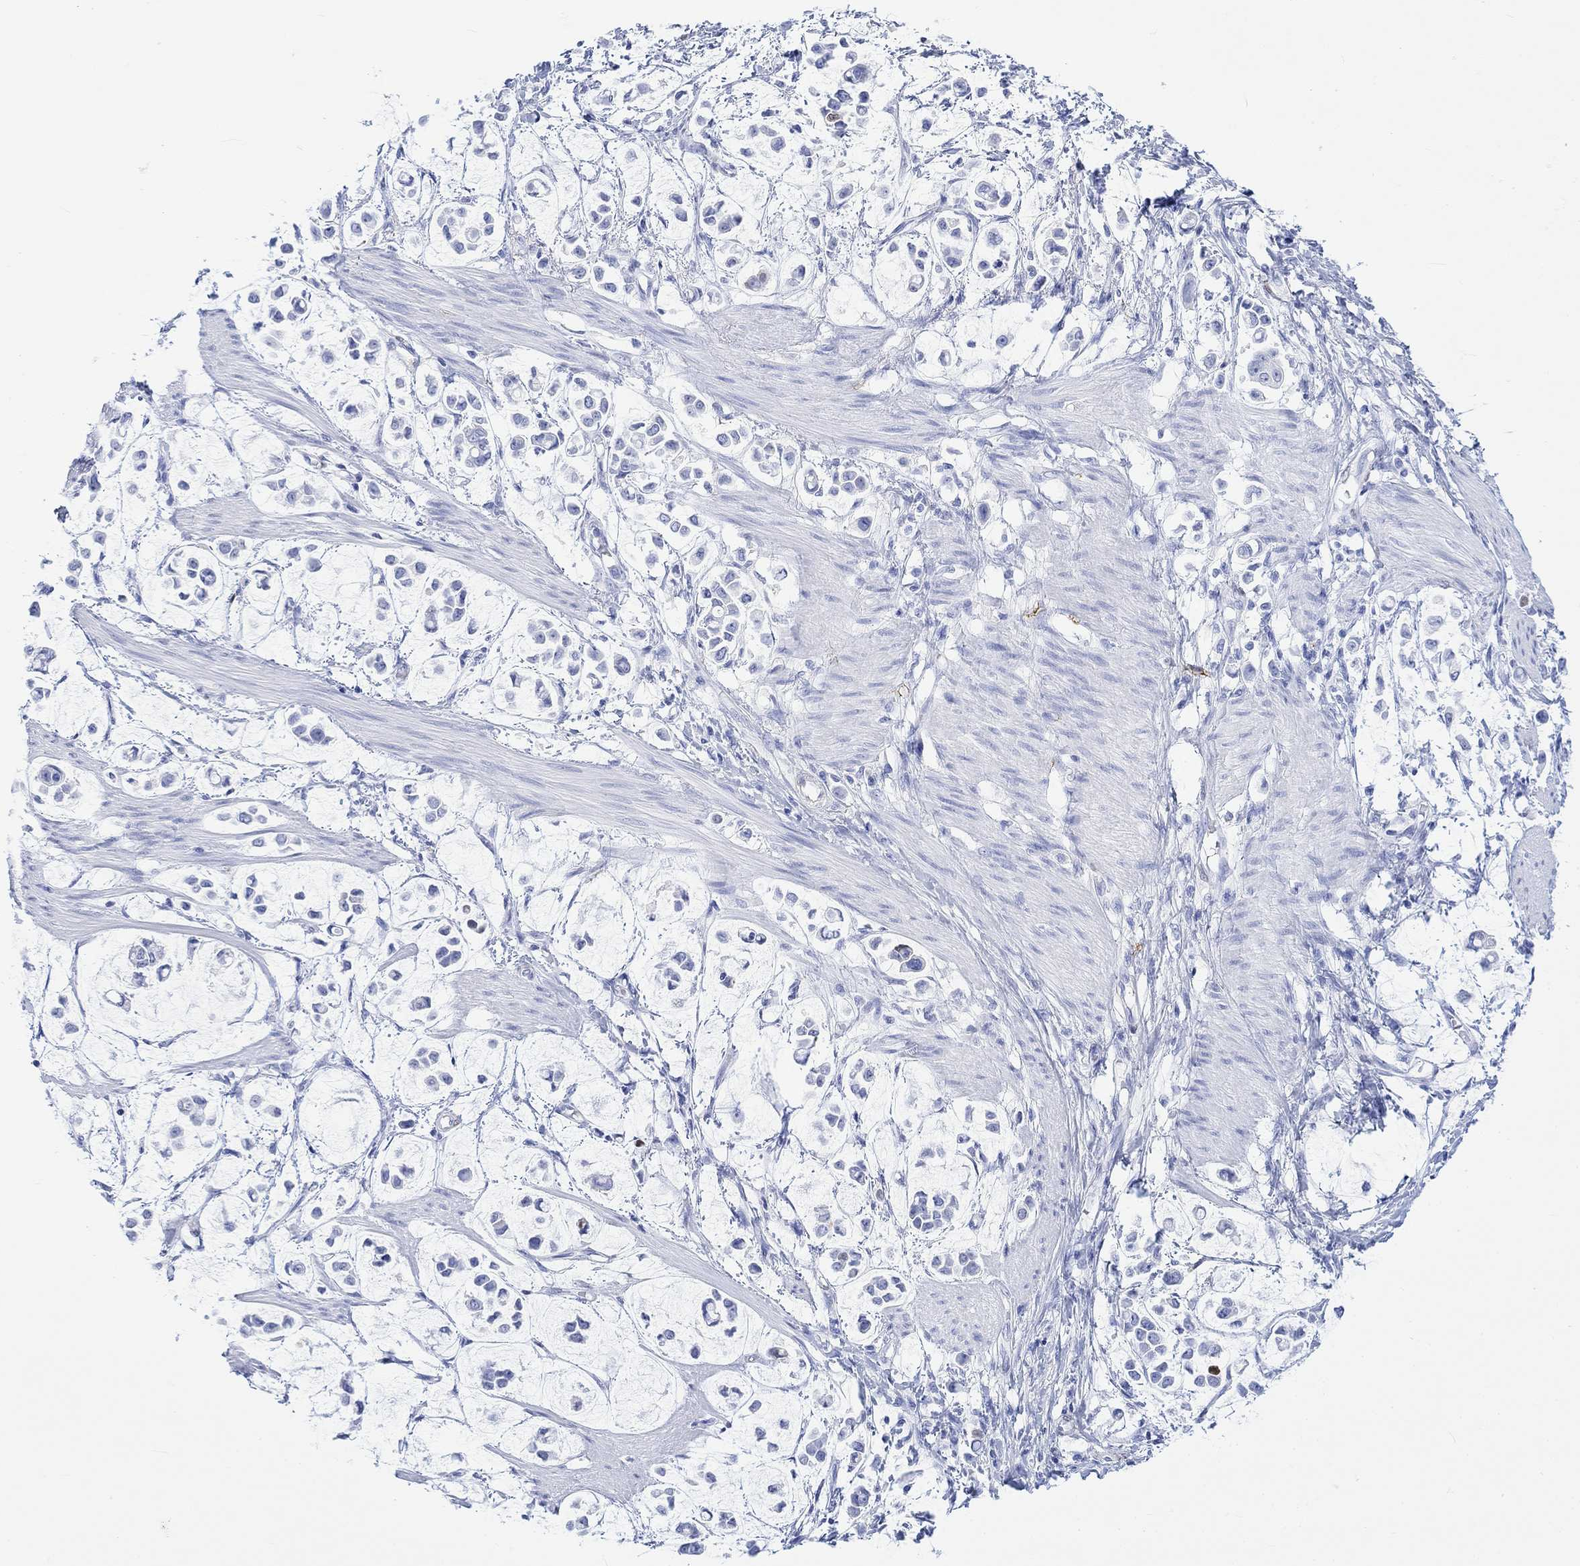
{"staining": {"intensity": "strong", "quantity": "<25%", "location": "nuclear"}, "tissue": "stomach cancer", "cell_type": "Tumor cells", "image_type": "cancer", "snomed": [{"axis": "morphology", "description": "Adenocarcinoma, NOS"}, {"axis": "topography", "description": "Stomach"}], "caption": "The immunohistochemical stain highlights strong nuclear positivity in tumor cells of stomach cancer (adenocarcinoma) tissue. (brown staining indicates protein expression, while blue staining denotes nuclei).", "gene": "TPPP3", "patient": {"sex": "male", "age": 82}}